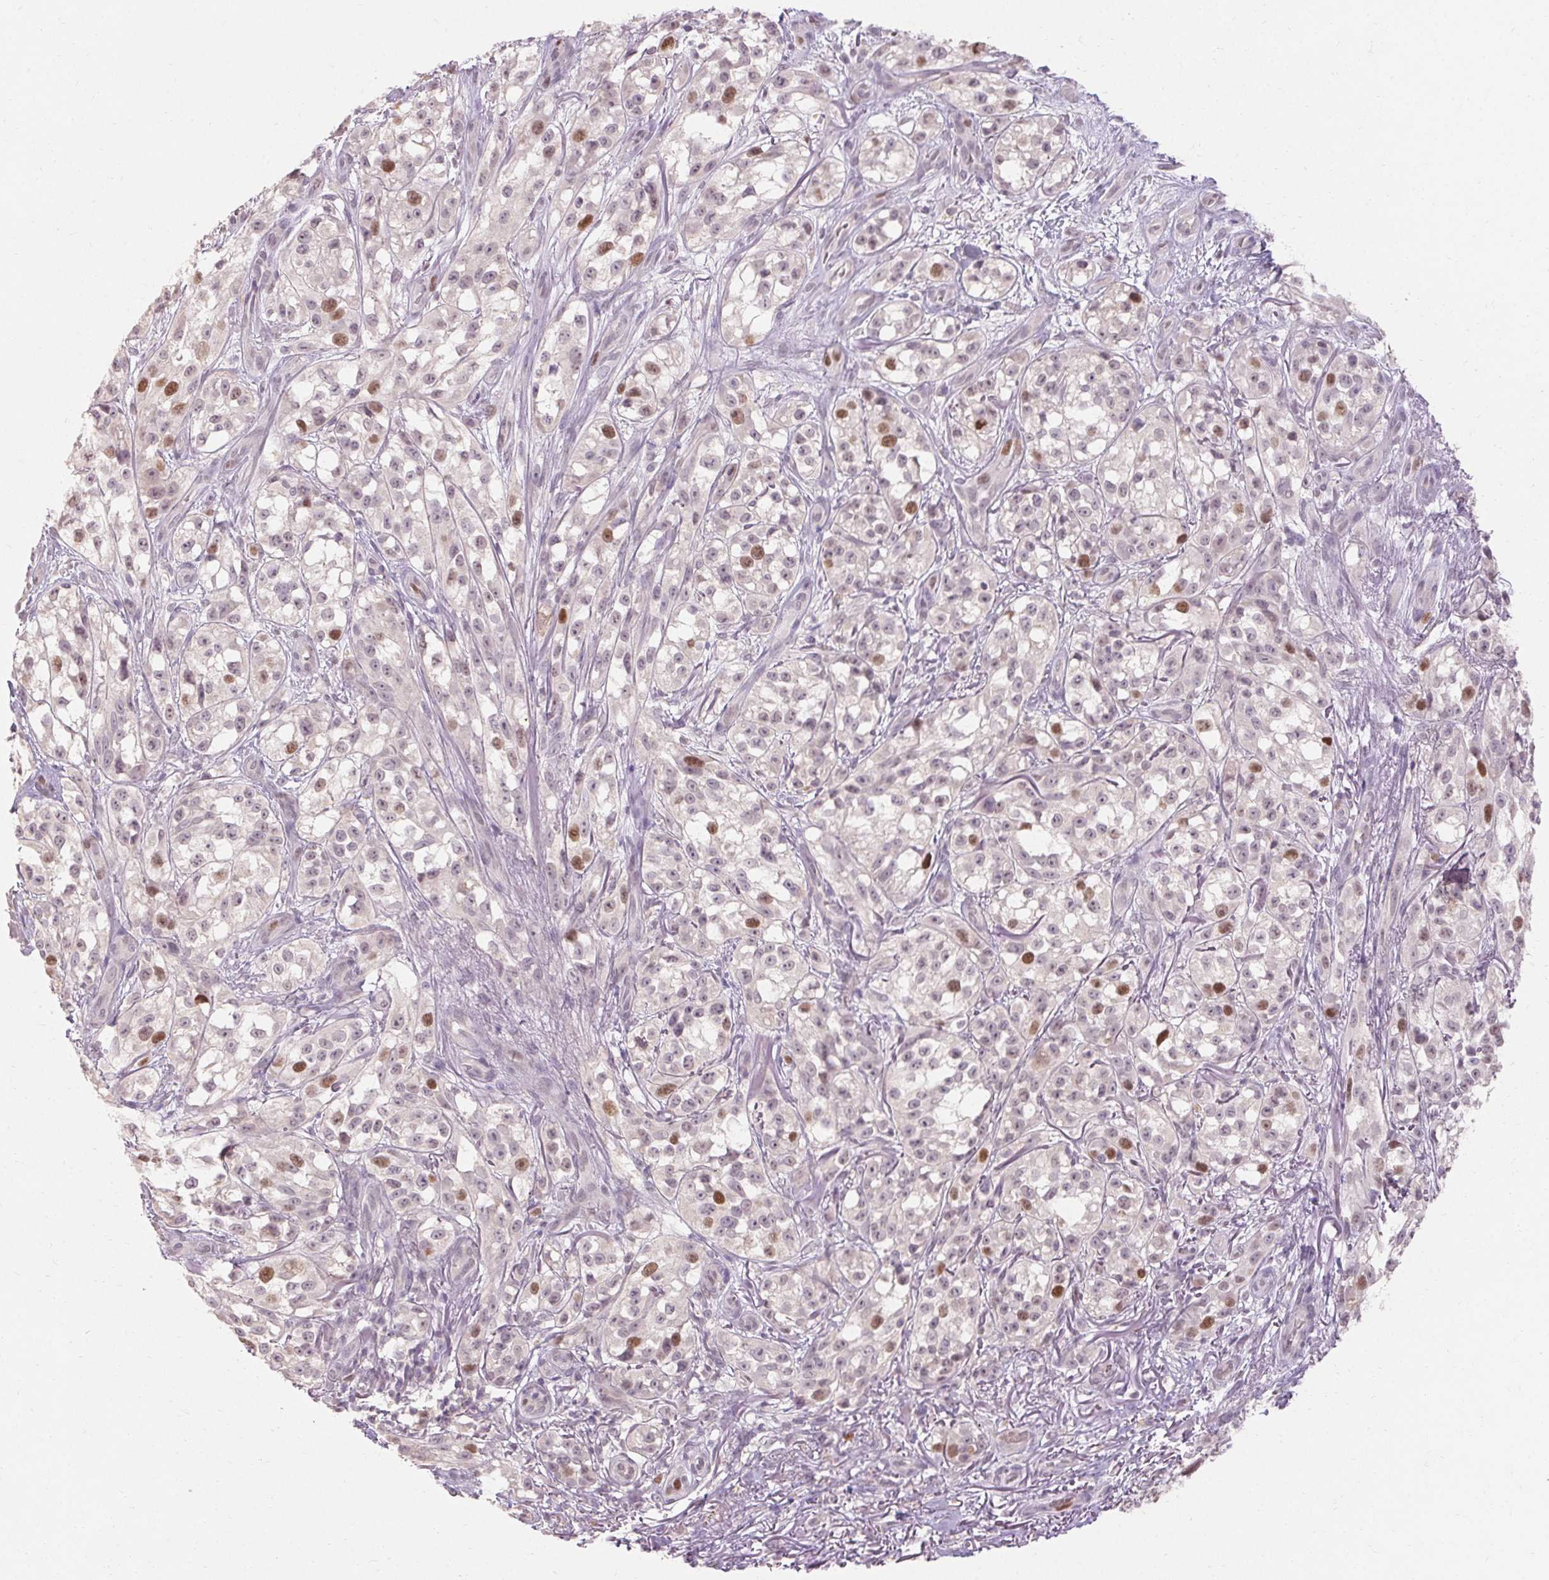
{"staining": {"intensity": "moderate", "quantity": "<25%", "location": "nuclear"}, "tissue": "melanoma", "cell_type": "Tumor cells", "image_type": "cancer", "snomed": [{"axis": "morphology", "description": "Malignant melanoma, NOS"}, {"axis": "topography", "description": "Skin"}], "caption": "A brown stain shows moderate nuclear staining of a protein in malignant melanoma tumor cells. The staining was performed using DAB (3,3'-diaminobenzidine), with brown indicating positive protein expression. Nuclei are stained blue with hematoxylin.", "gene": "SKP2", "patient": {"sex": "female", "age": 85}}